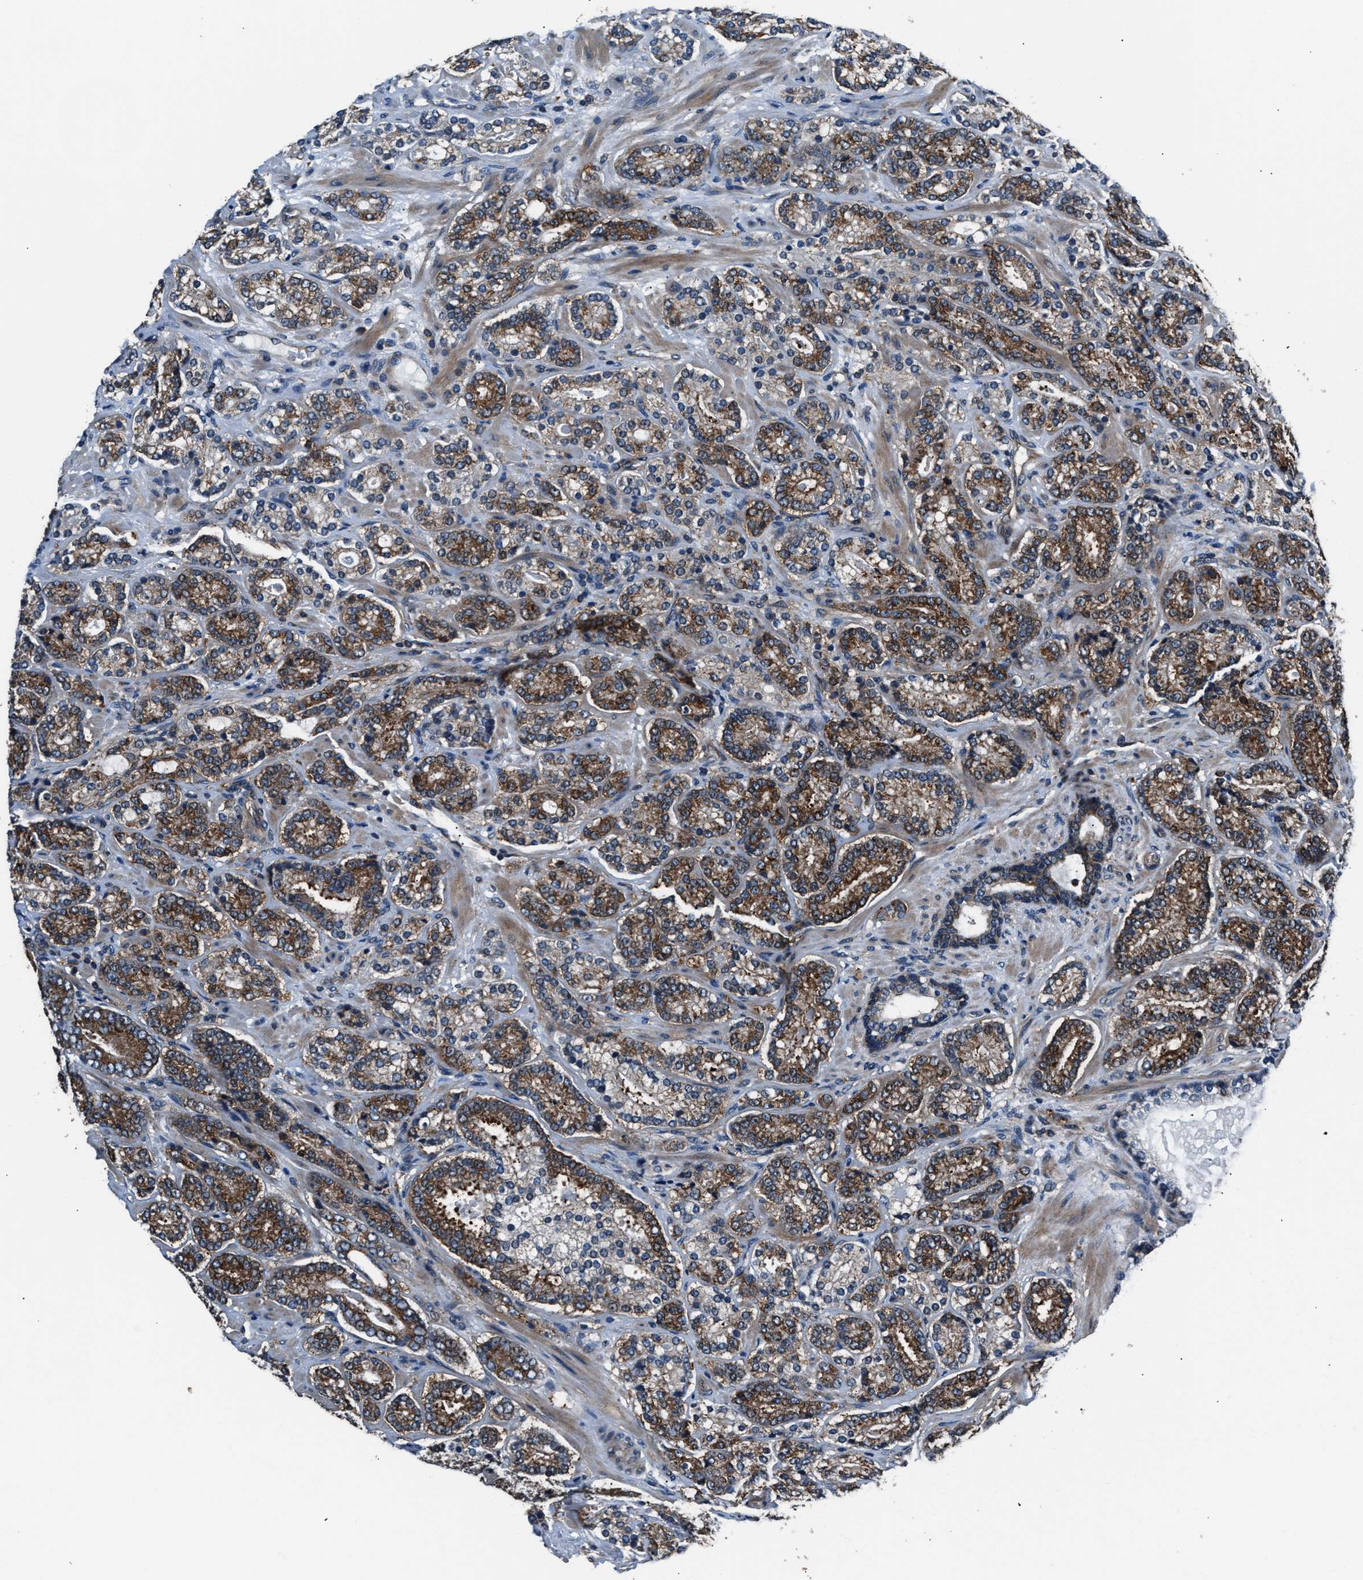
{"staining": {"intensity": "strong", "quantity": ">75%", "location": "cytoplasmic/membranous"}, "tissue": "prostate cancer", "cell_type": "Tumor cells", "image_type": "cancer", "snomed": [{"axis": "morphology", "description": "Adenocarcinoma, High grade"}, {"axis": "topography", "description": "Prostate"}], "caption": "This histopathology image demonstrates IHC staining of prostate adenocarcinoma (high-grade), with high strong cytoplasmic/membranous positivity in approximately >75% of tumor cells.", "gene": "IMPDH2", "patient": {"sex": "male", "age": 61}}